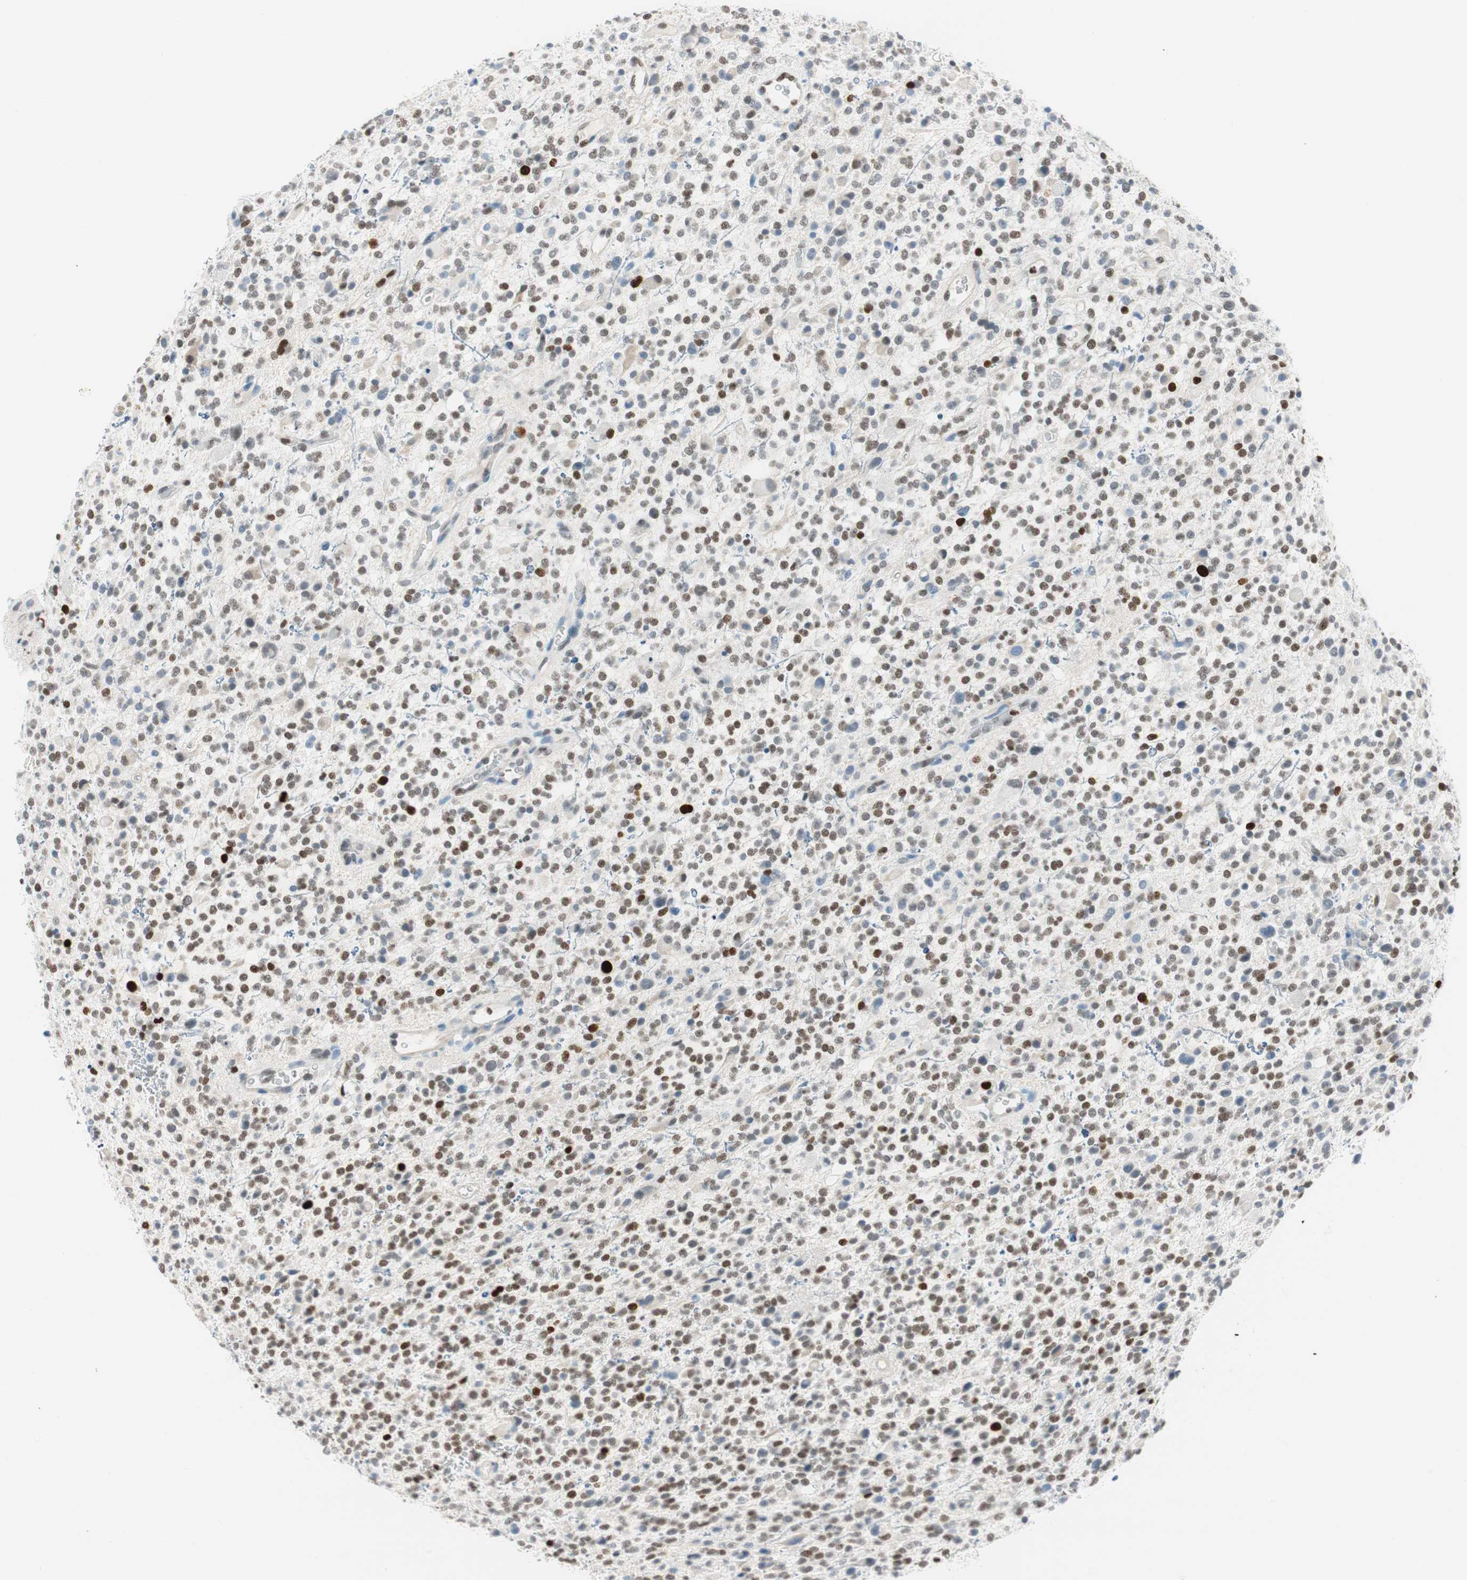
{"staining": {"intensity": "moderate", "quantity": "25%-75%", "location": "nuclear"}, "tissue": "glioma", "cell_type": "Tumor cells", "image_type": "cancer", "snomed": [{"axis": "morphology", "description": "Glioma, malignant, High grade"}, {"axis": "topography", "description": "Brain"}], "caption": "Immunohistochemistry (IHC) photomicrograph of human glioma stained for a protein (brown), which exhibits medium levels of moderate nuclear expression in approximately 25%-75% of tumor cells.", "gene": "EZH2", "patient": {"sex": "male", "age": 48}}